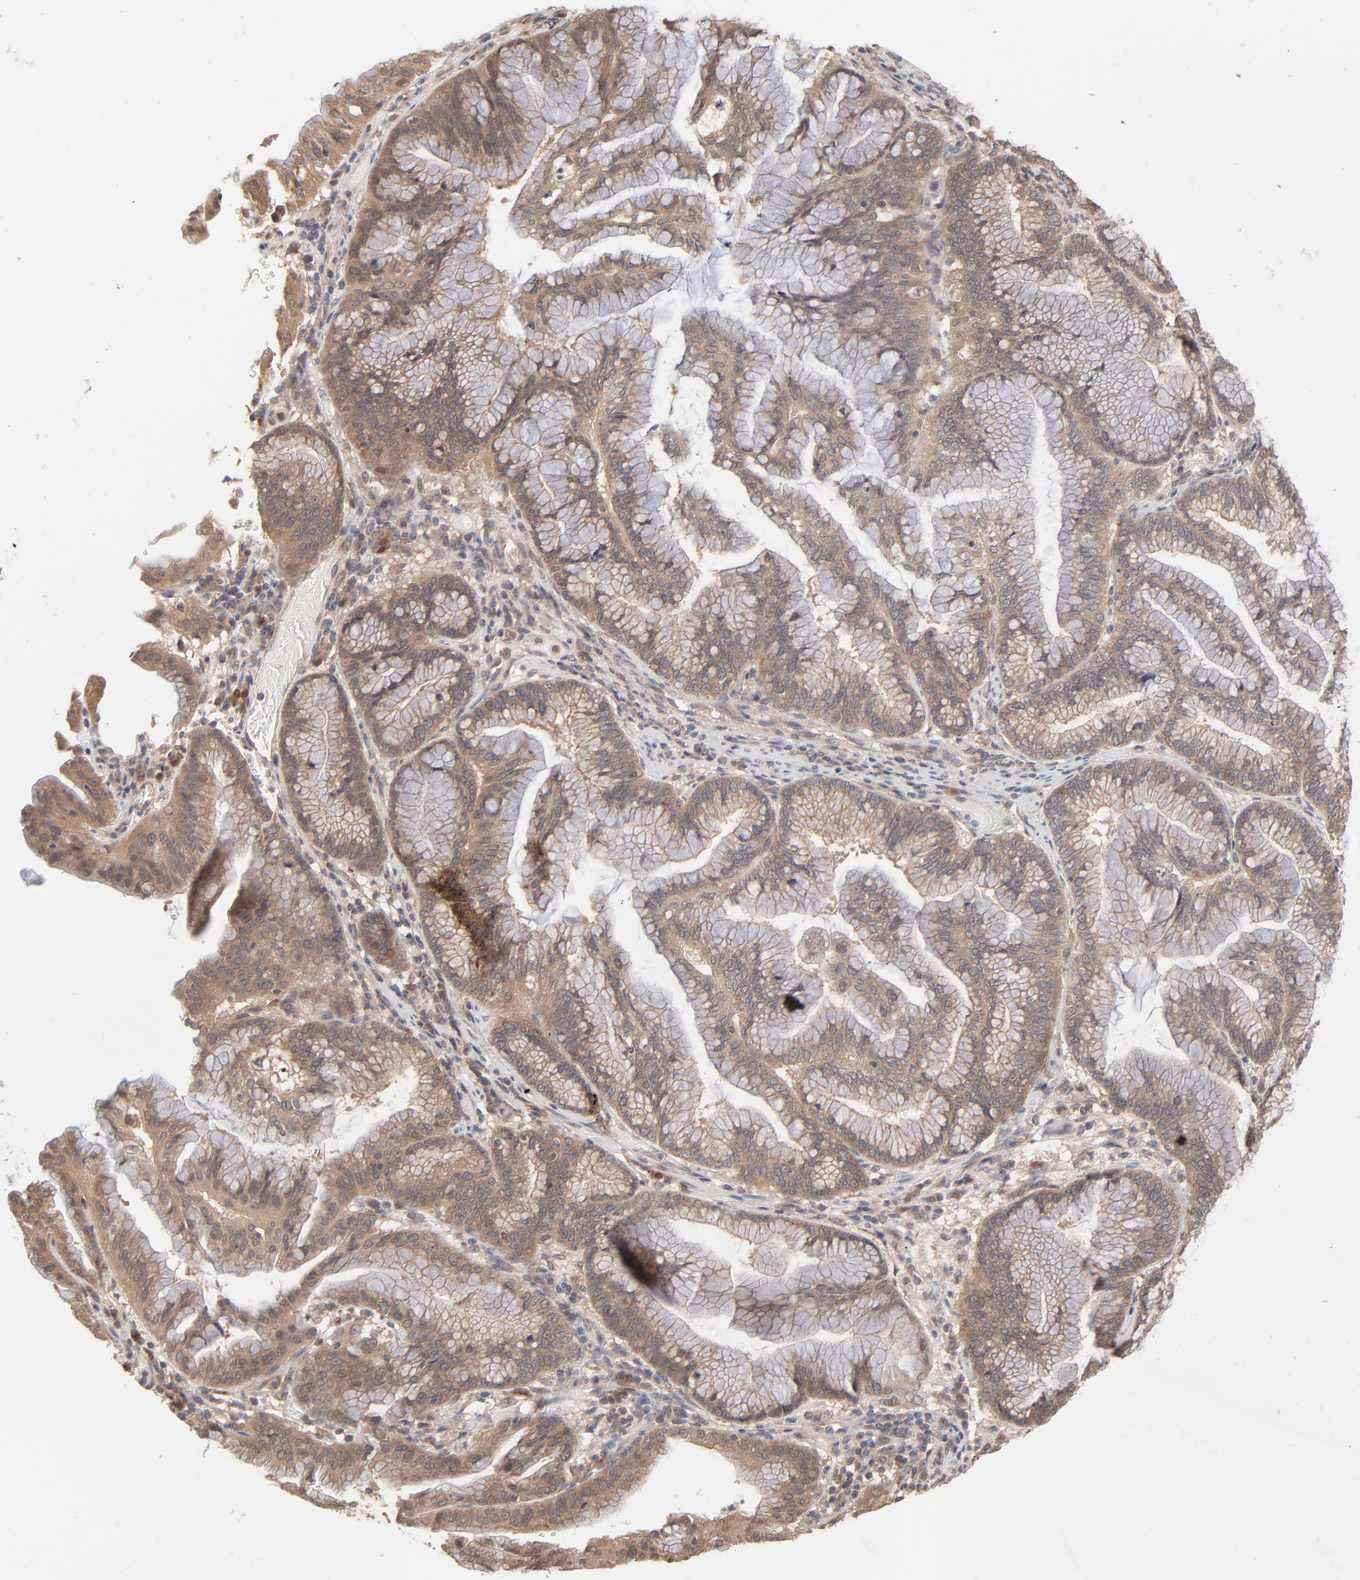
{"staining": {"intensity": "weak", "quantity": ">75%", "location": "cytoplasmic/membranous"}, "tissue": "pancreatic cancer", "cell_type": "Tumor cells", "image_type": "cancer", "snomed": [{"axis": "morphology", "description": "Adenocarcinoma, NOS"}, {"axis": "topography", "description": "Pancreas"}], "caption": "This is an image of immunohistochemistry staining of adenocarcinoma (pancreatic), which shows weak expression in the cytoplasmic/membranous of tumor cells.", "gene": "SCFD1", "patient": {"sex": "female", "age": 64}}